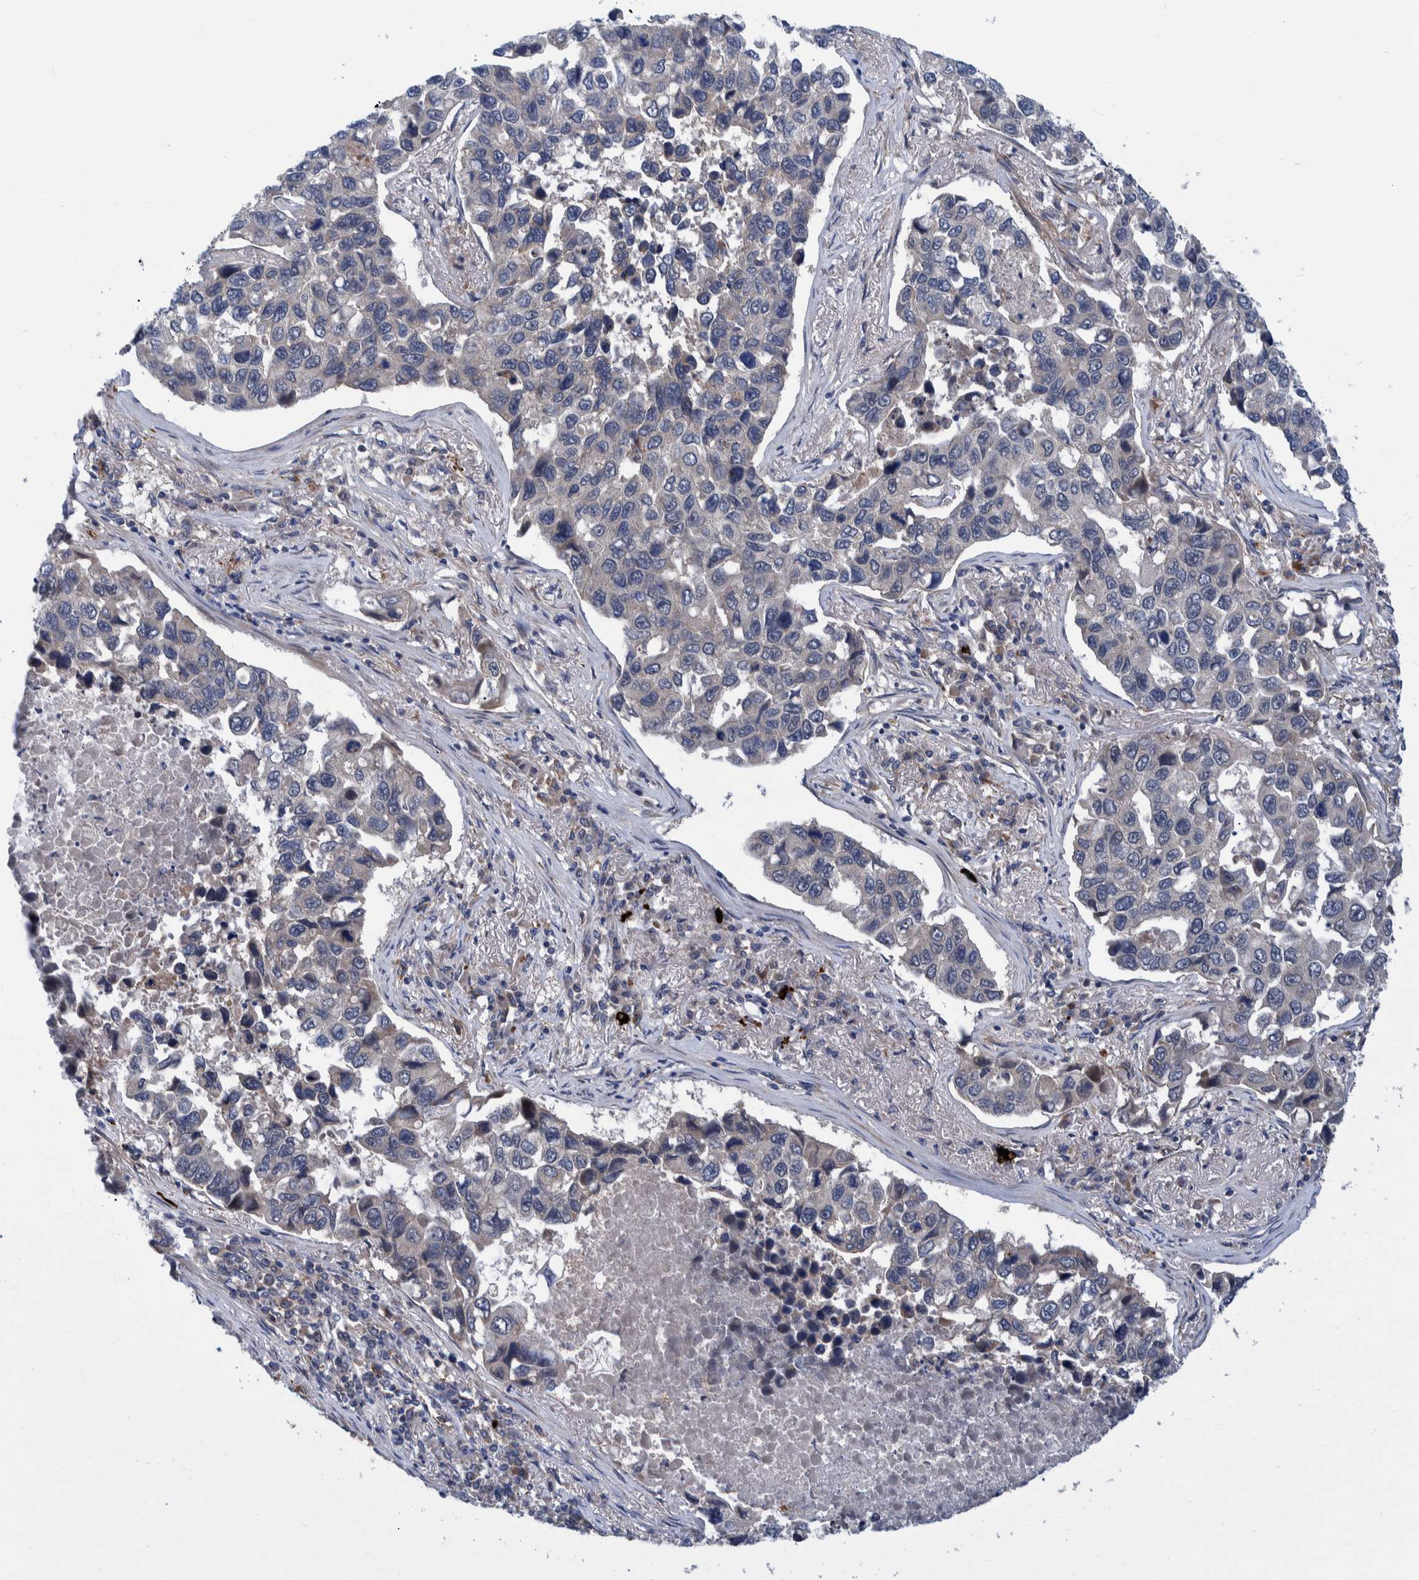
{"staining": {"intensity": "negative", "quantity": "none", "location": "none"}, "tissue": "lung cancer", "cell_type": "Tumor cells", "image_type": "cancer", "snomed": [{"axis": "morphology", "description": "Adenocarcinoma, NOS"}, {"axis": "topography", "description": "Lung"}], "caption": "There is no significant staining in tumor cells of lung adenocarcinoma.", "gene": "ITIH3", "patient": {"sex": "male", "age": 64}}